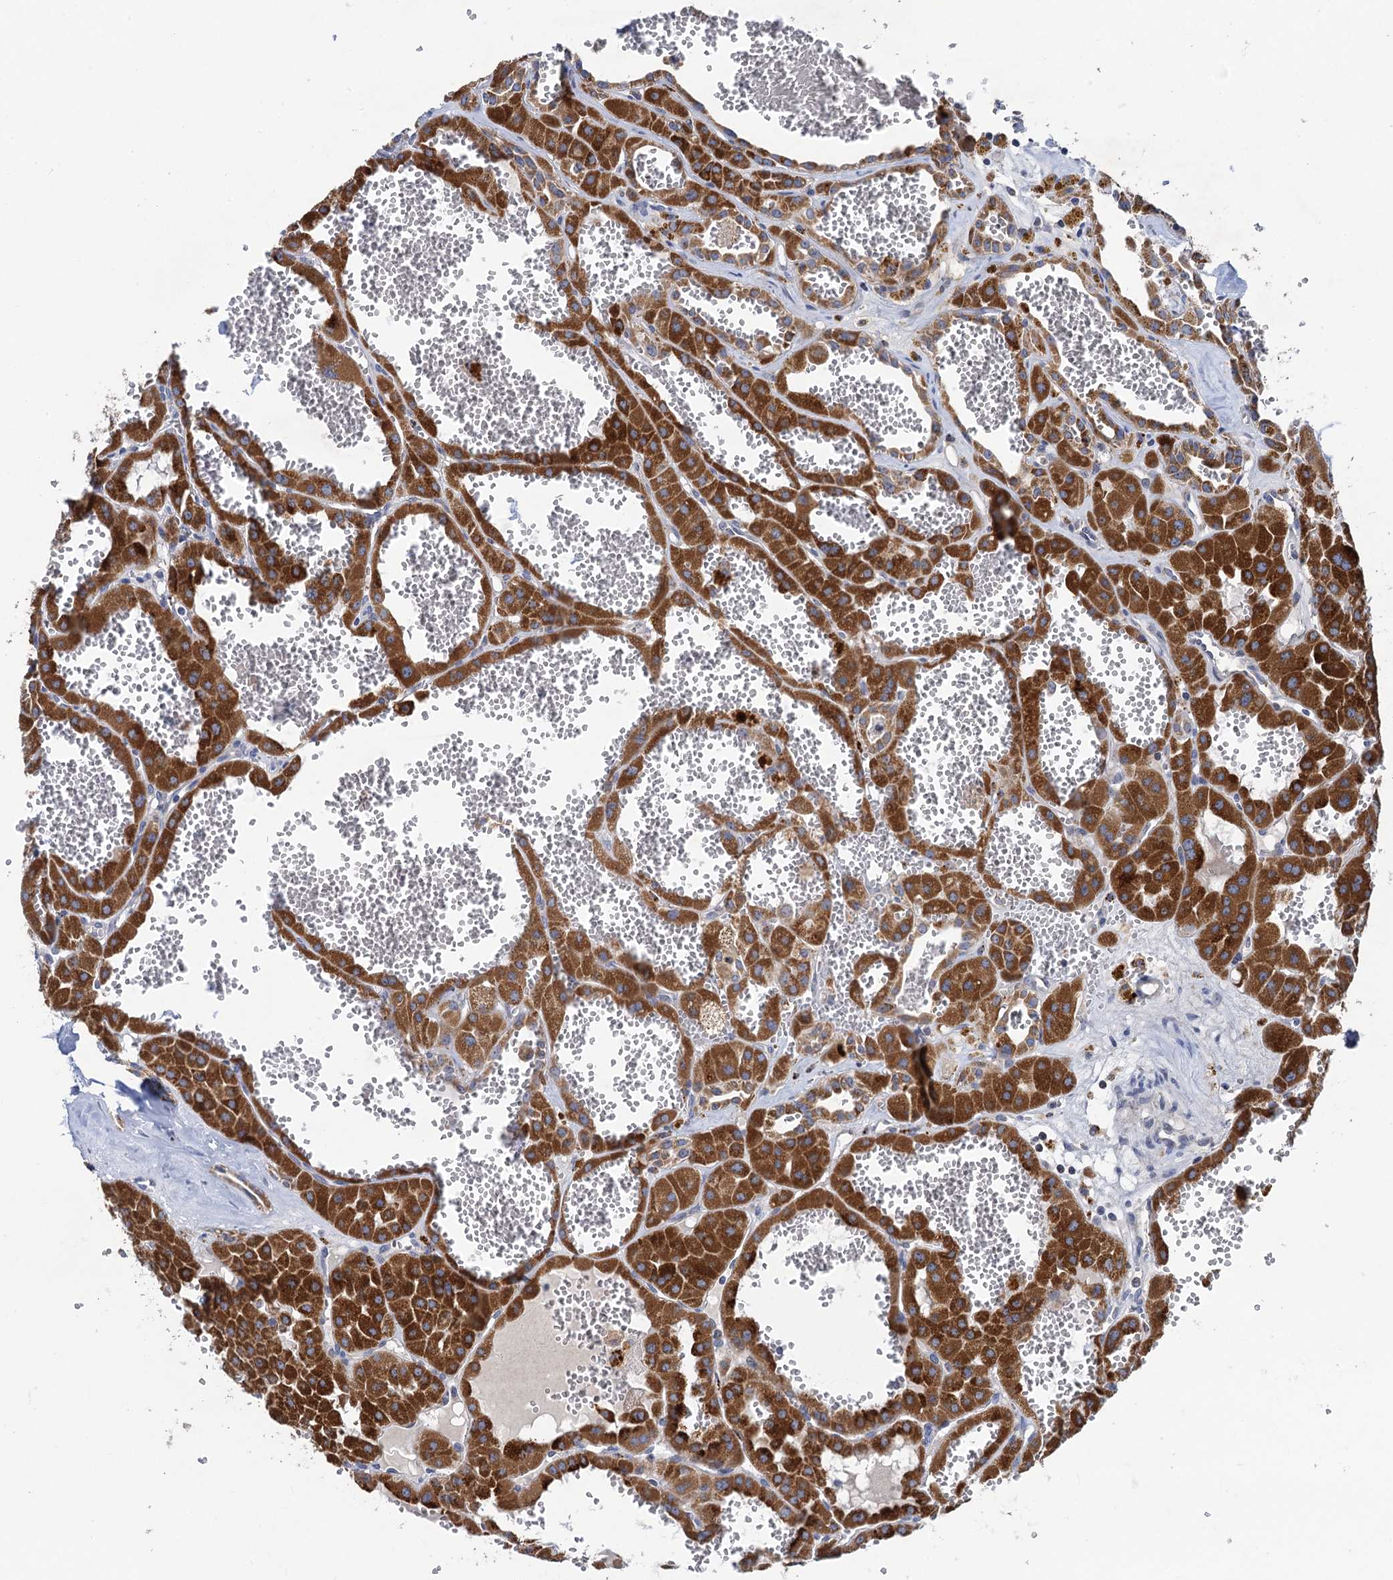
{"staining": {"intensity": "strong", "quantity": ">75%", "location": "cytoplasmic/membranous"}, "tissue": "renal cancer", "cell_type": "Tumor cells", "image_type": "cancer", "snomed": [{"axis": "morphology", "description": "Carcinoma, NOS"}, {"axis": "topography", "description": "Kidney"}], "caption": "About >75% of tumor cells in human renal cancer (carcinoma) show strong cytoplasmic/membranous protein staining as visualized by brown immunohistochemical staining.", "gene": "ANKS3", "patient": {"sex": "female", "age": 75}}